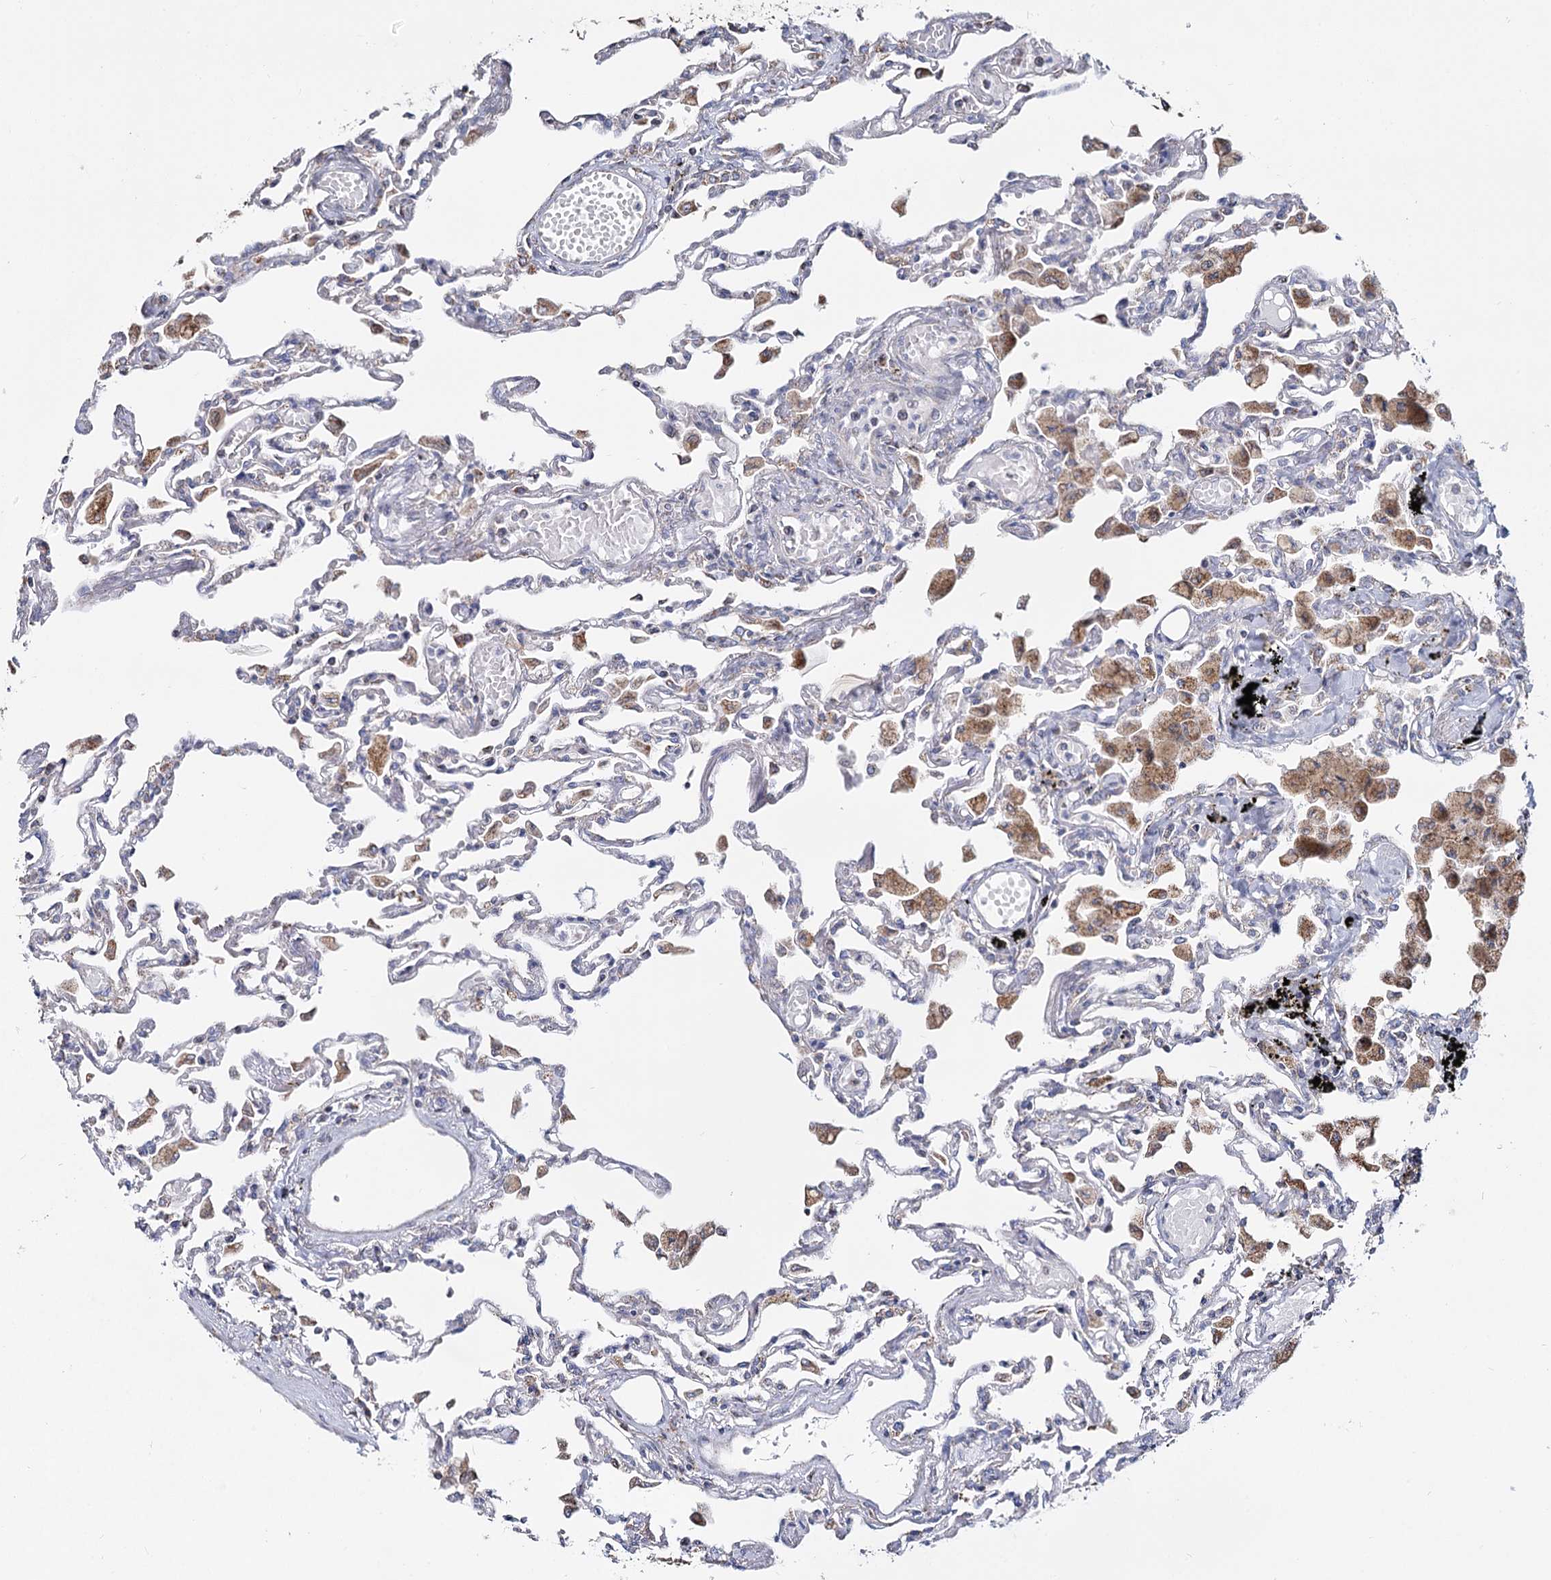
{"staining": {"intensity": "moderate", "quantity": "<25%", "location": "cytoplasmic/membranous"}, "tissue": "lung", "cell_type": "Alveolar cells", "image_type": "normal", "snomed": [{"axis": "morphology", "description": "Normal tissue, NOS"}, {"axis": "topography", "description": "Bronchus"}, {"axis": "topography", "description": "Lung"}], "caption": "Immunohistochemical staining of normal lung displays low levels of moderate cytoplasmic/membranous positivity in approximately <25% of alveolar cells. (IHC, brightfield microscopy, high magnification).", "gene": "CCDC73", "patient": {"sex": "female", "age": 49}}